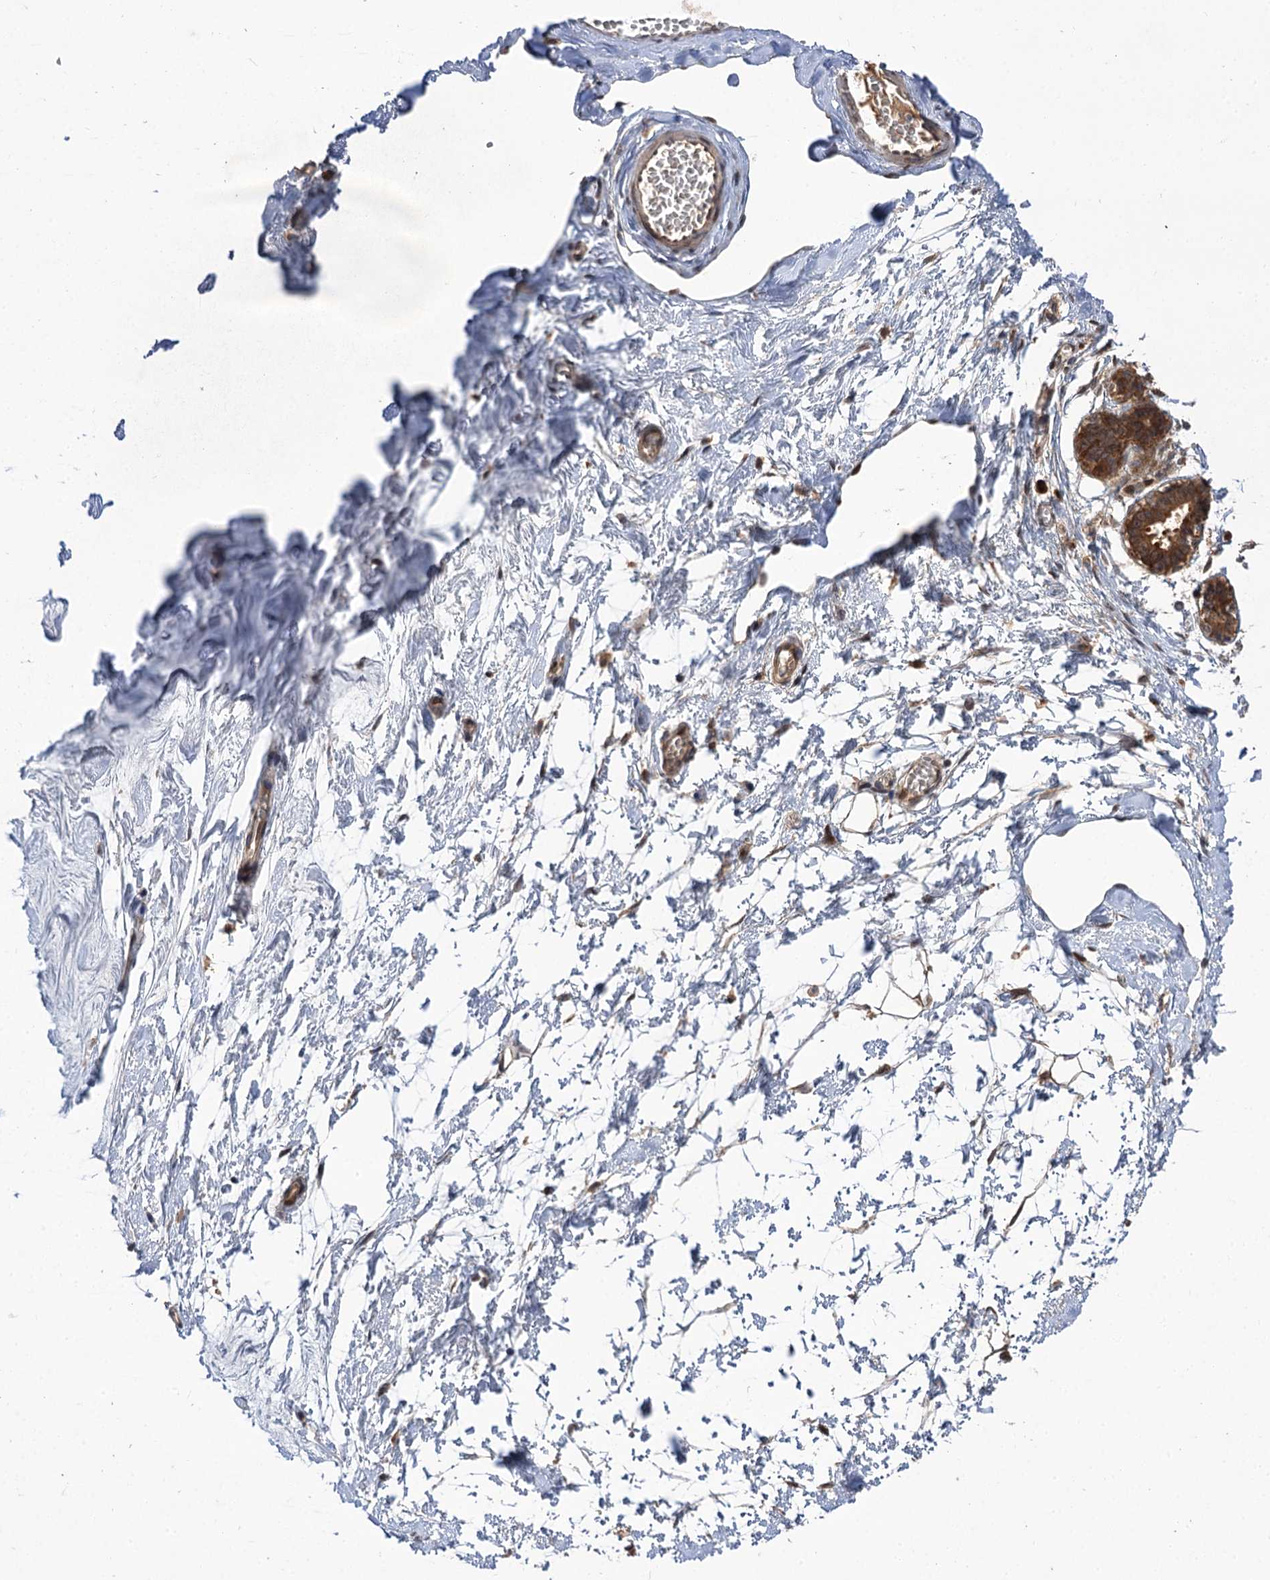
{"staining": {"intensity": "moderate", "quantity": ">75%", "location": "cytoplasmic/membranous"}, "tissue": "breast", "cell_type": "Adipocytes", "image_type": "normal", "snomed": [{"axis": "morphology", "description": "Normal tissue, NOS"}, {"axis": "topography", "description": "Breast"}], "caption": "Immunohistochemical staining of normal human breast shows >75% levels of moderate cytoplasmic/membranous protein positivity in approximately >75% of adipocytes.", "gene": "FBXW8", "patient": {"sex": "female", "age": 27}}